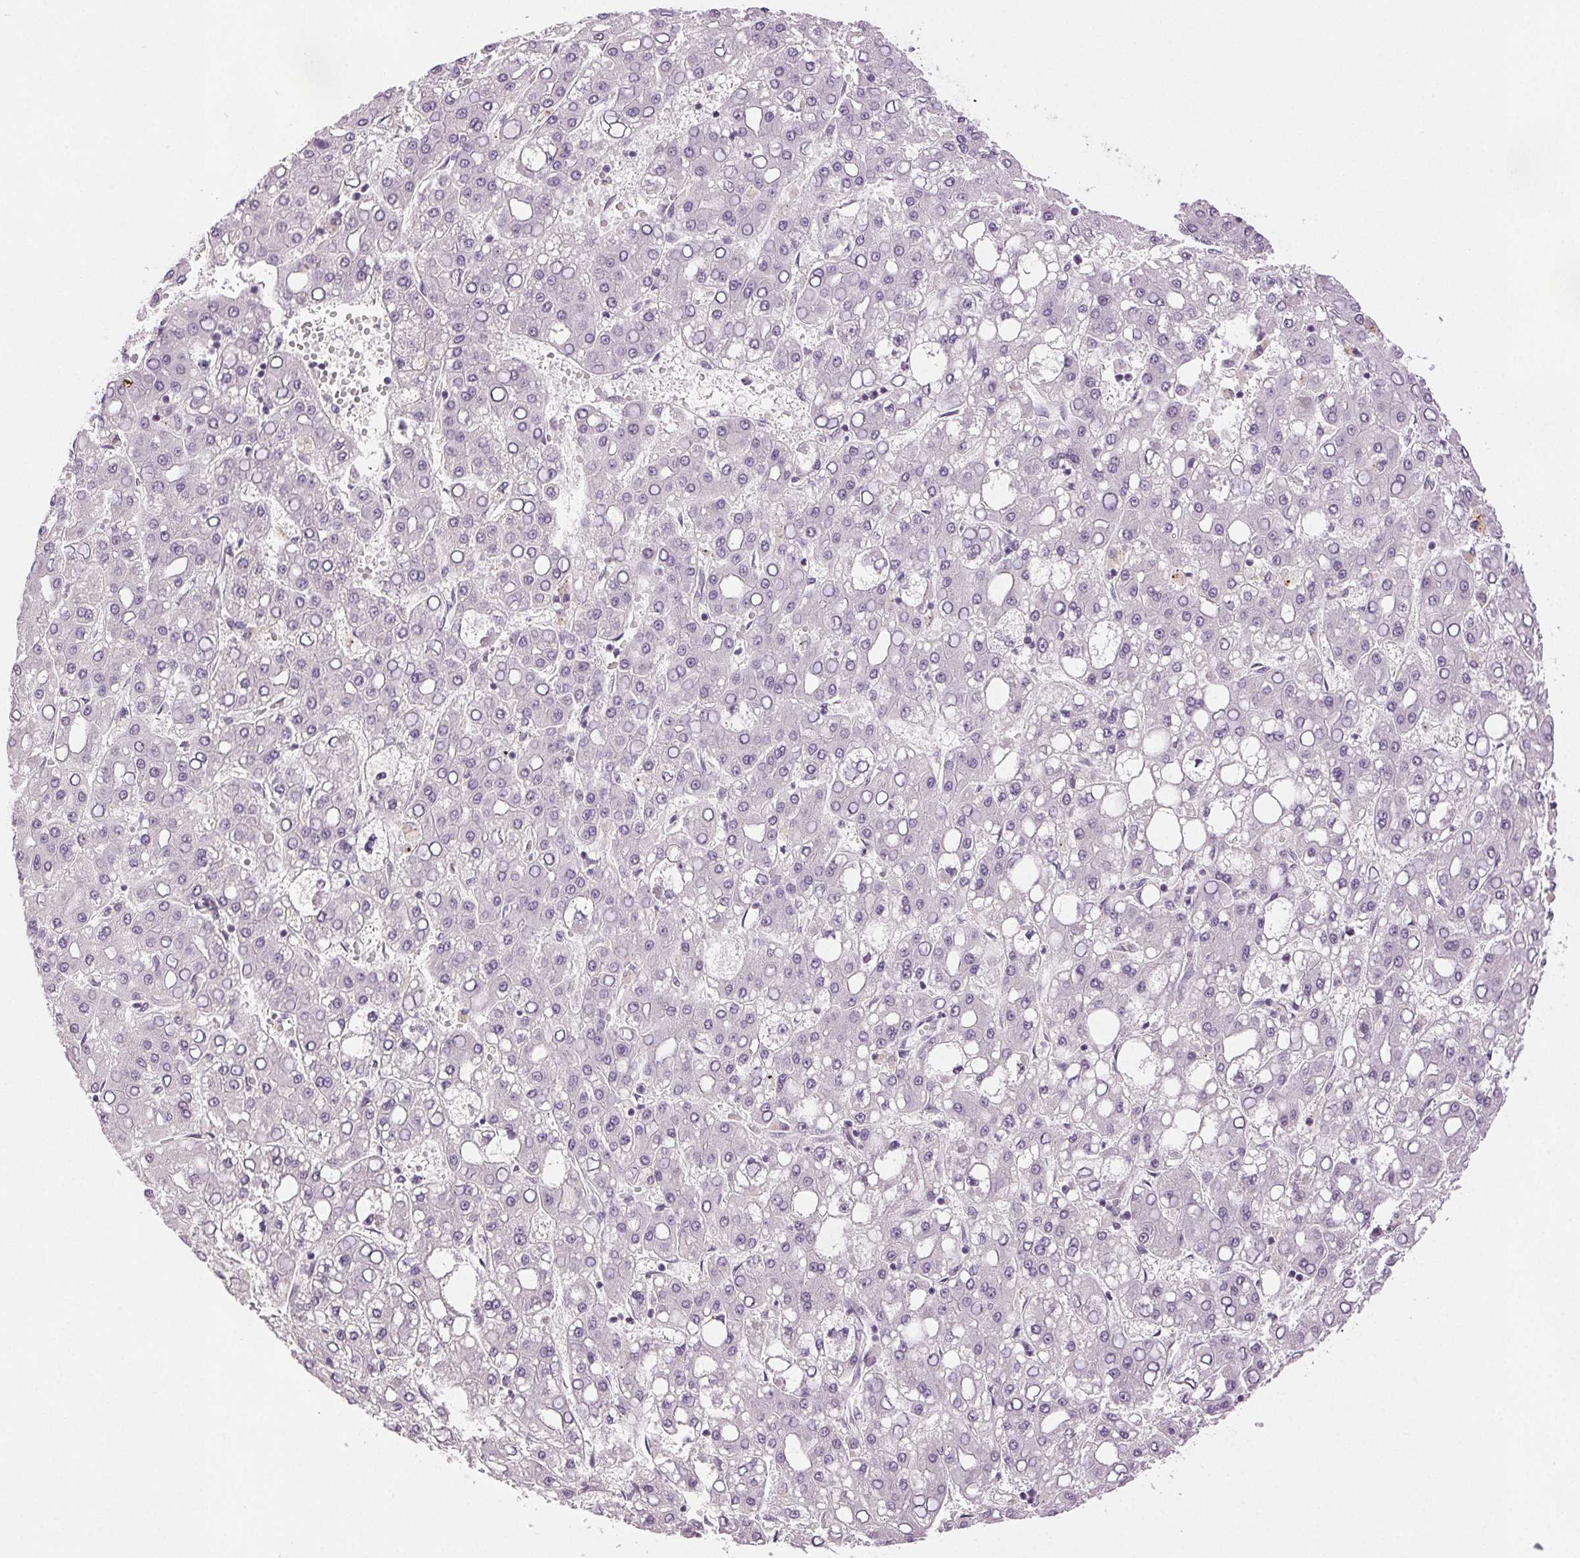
{"staining": {"intensity": "negative", "quantity": "none", "location": "none"}, "tissue": "liver cancer", "cell_type": "Tumor cells", "image_type": "cancer", "snomed": [{"axis": "morphology", "description": "Carcinoma, Hepatocellular, NOS"}, {"axis": "topography", "description": "Liver"}], "caption": "Immunohistochemistry (IHC) of human liver cancer displays no staining in tumor cells.", "gene": "PLCB1", "patient": {"sex": "male", "age": 65}}